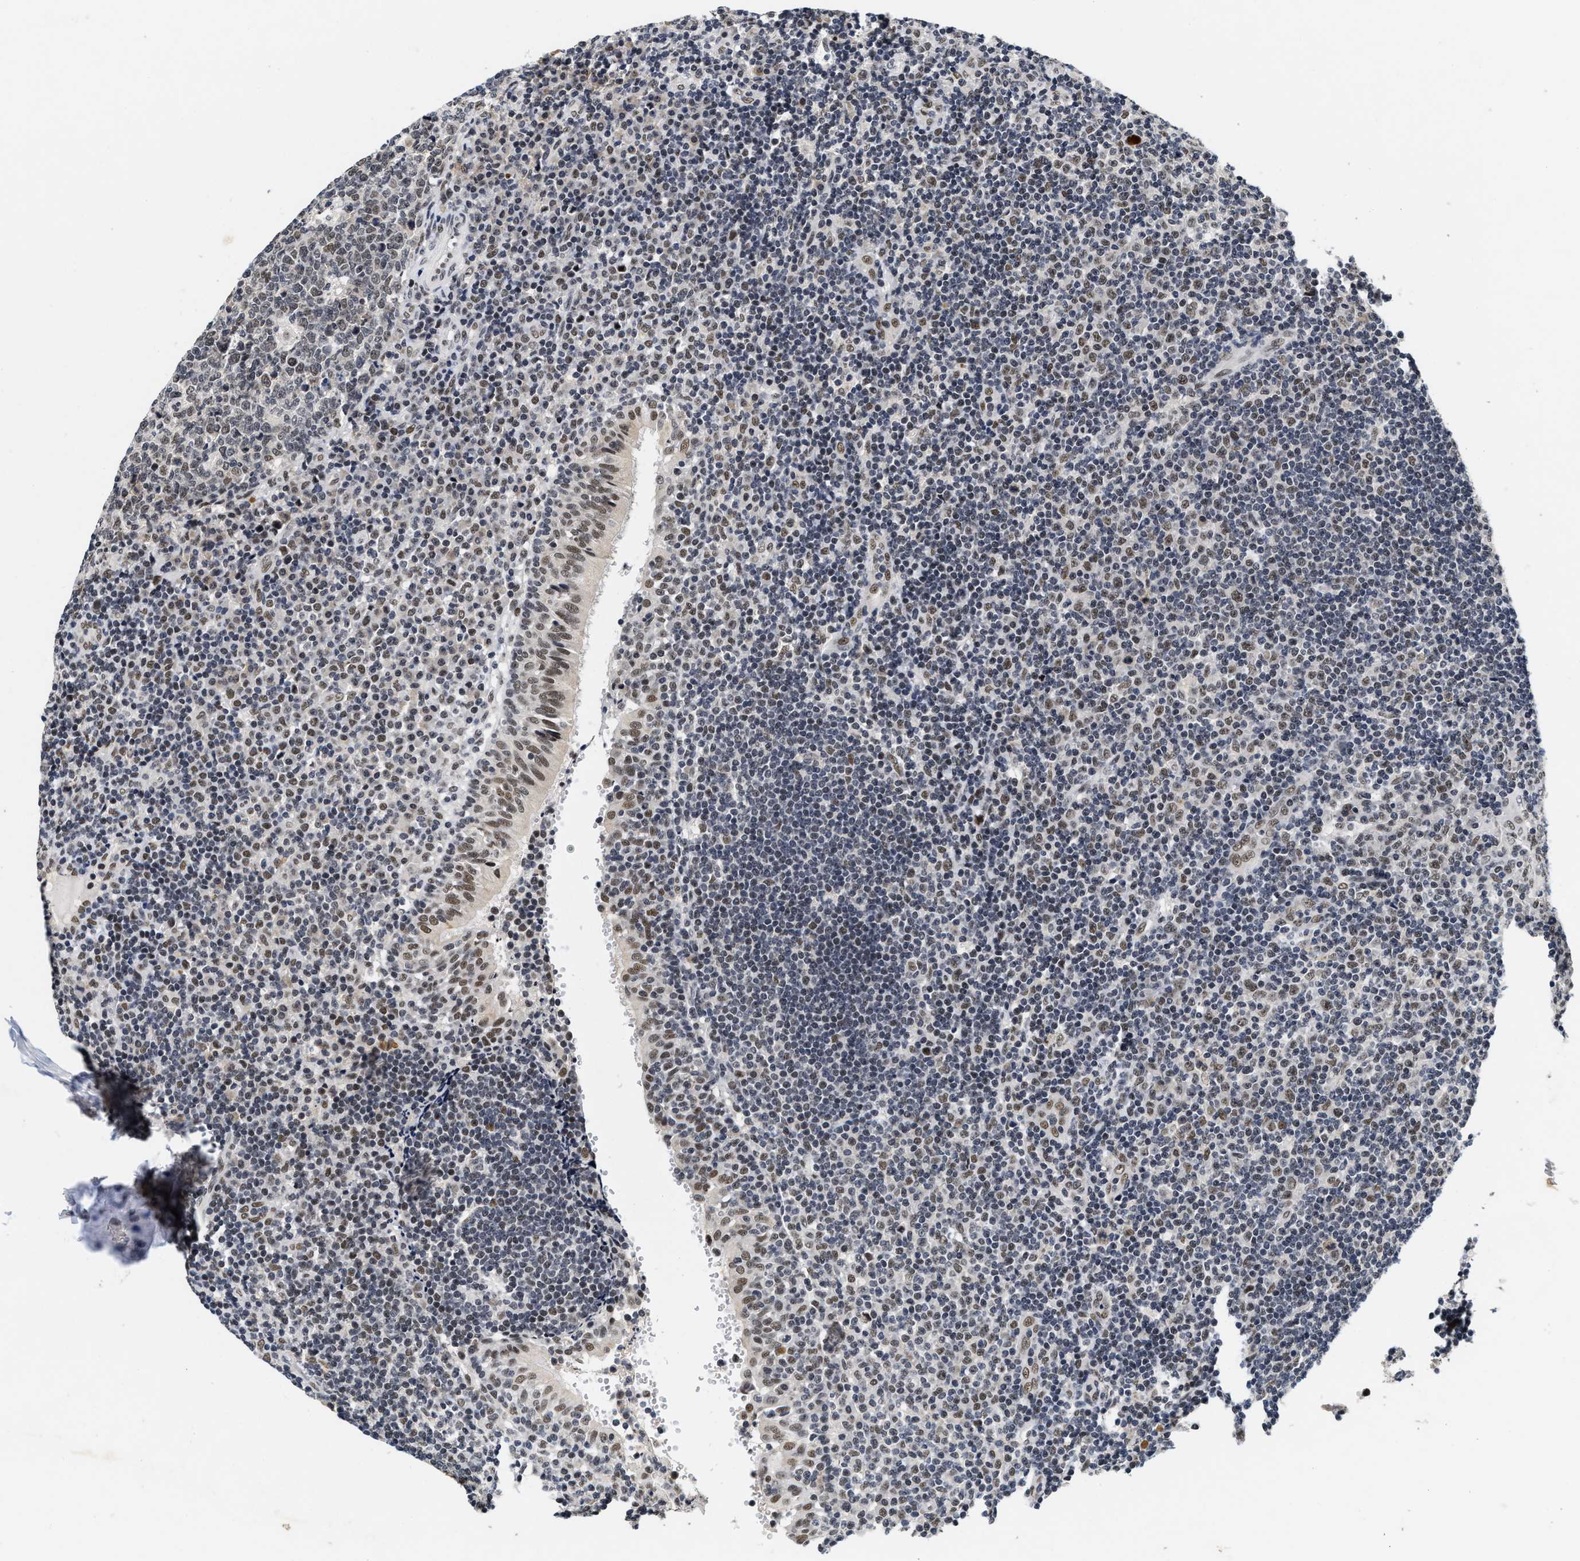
{"staining": {"intensity": "weak", "quantity": "25%-75%", "location": "nuclear"}, "tissue": "tonsil", "cell_type": "Germinal center cells", "image_type": "normal", "snomed": [{"axis": "morphology", "description": "Normal tissue, NOS"}, {"axis": "topography", "description": "Tonsil"}], "caption": "Protein expression by immunohistochemistry shows weak nuclear expression in about 25%-75% of germinal center cells in normal tonsil. The protein of interest is stained brown, and the nuclei are stained in blue (DAB (3,3'-diaminobenzidine) IHC with brightfield microscopy, high magnification).", "gene": "INIP", "patient": {"sex": "female", "age": 40}}